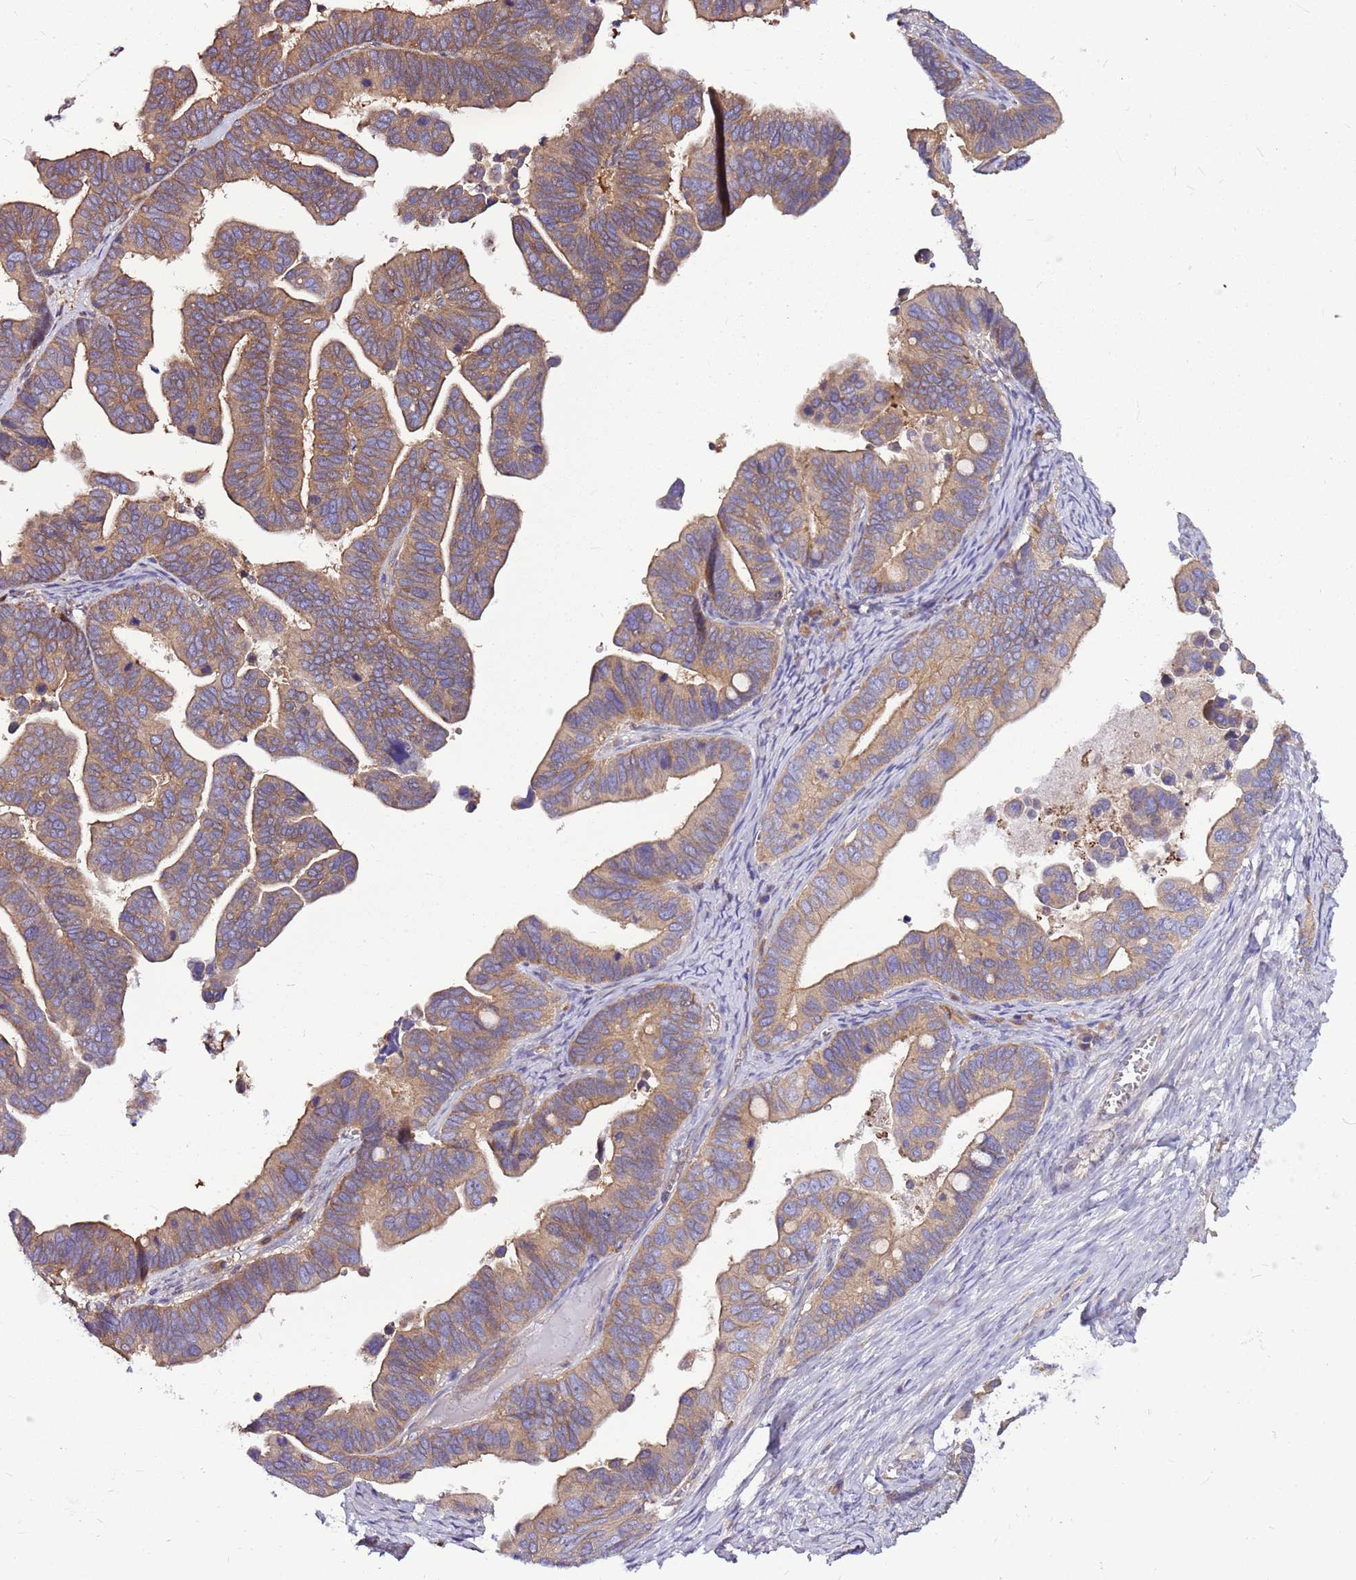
{"staining": {"intensity": "moderate", "quantity": "25%-75%", "location": "cytoplasmic/membranous"}, "tissue": "ovarian cancer", "cell_type": "Tumor cells", "image_type": "cancer", "snomed": [{"axis": "morphology", "description": "Cystadenocarcinoma, serous, NOS"}, {"axis": "topography", "description": "Ovary"}], "caption": "This photomicrograph reveals IHC staining of human ovarian cancer, with medium moderate cytoplasmic/membranous positivity in about 25%-75% of tumor cells.", "gene": "ATXN2L", "patient": {"sex": "female", "age": 56}}